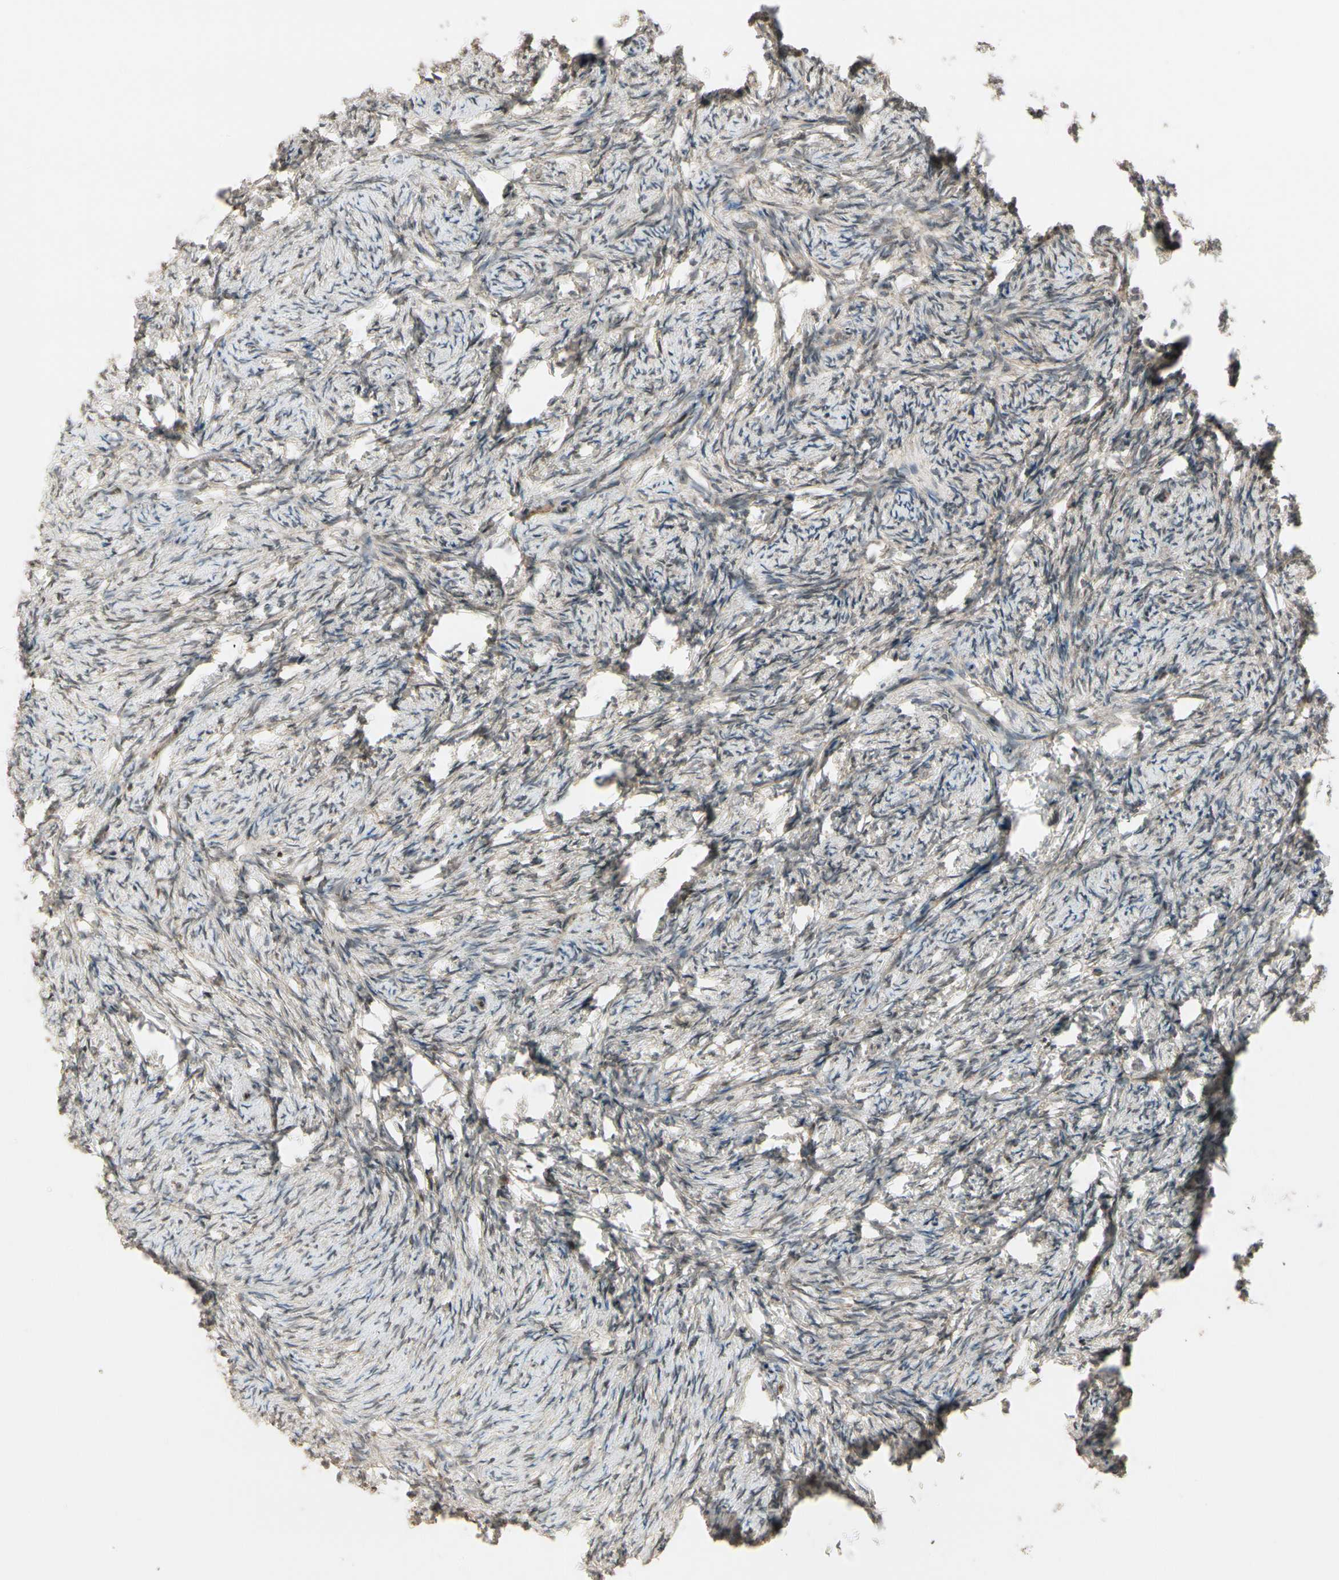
{"staining": {"intensity": "weak", "quantity": "25%-75%", "location": "cytoplasmic/membranous"}, "tissue": "ovary", "cell_type": "Ovarian stroma cells", "image_type": "normal", "snomed": [{"axis": "morphology", "description": "Normal tissue, NOS"}, {"axis": "topography", "description": "Ovary"}], "caption": "A micrograph of human ovary stained for a protein demonstrates weak cytoplasmic/membranous brown staining in ovarian stroma cells. (Brightfield microscopy of DAB IHC at high magnification).", "gene": "SVBP", "patient": {"sex": "female", "age": 60}}